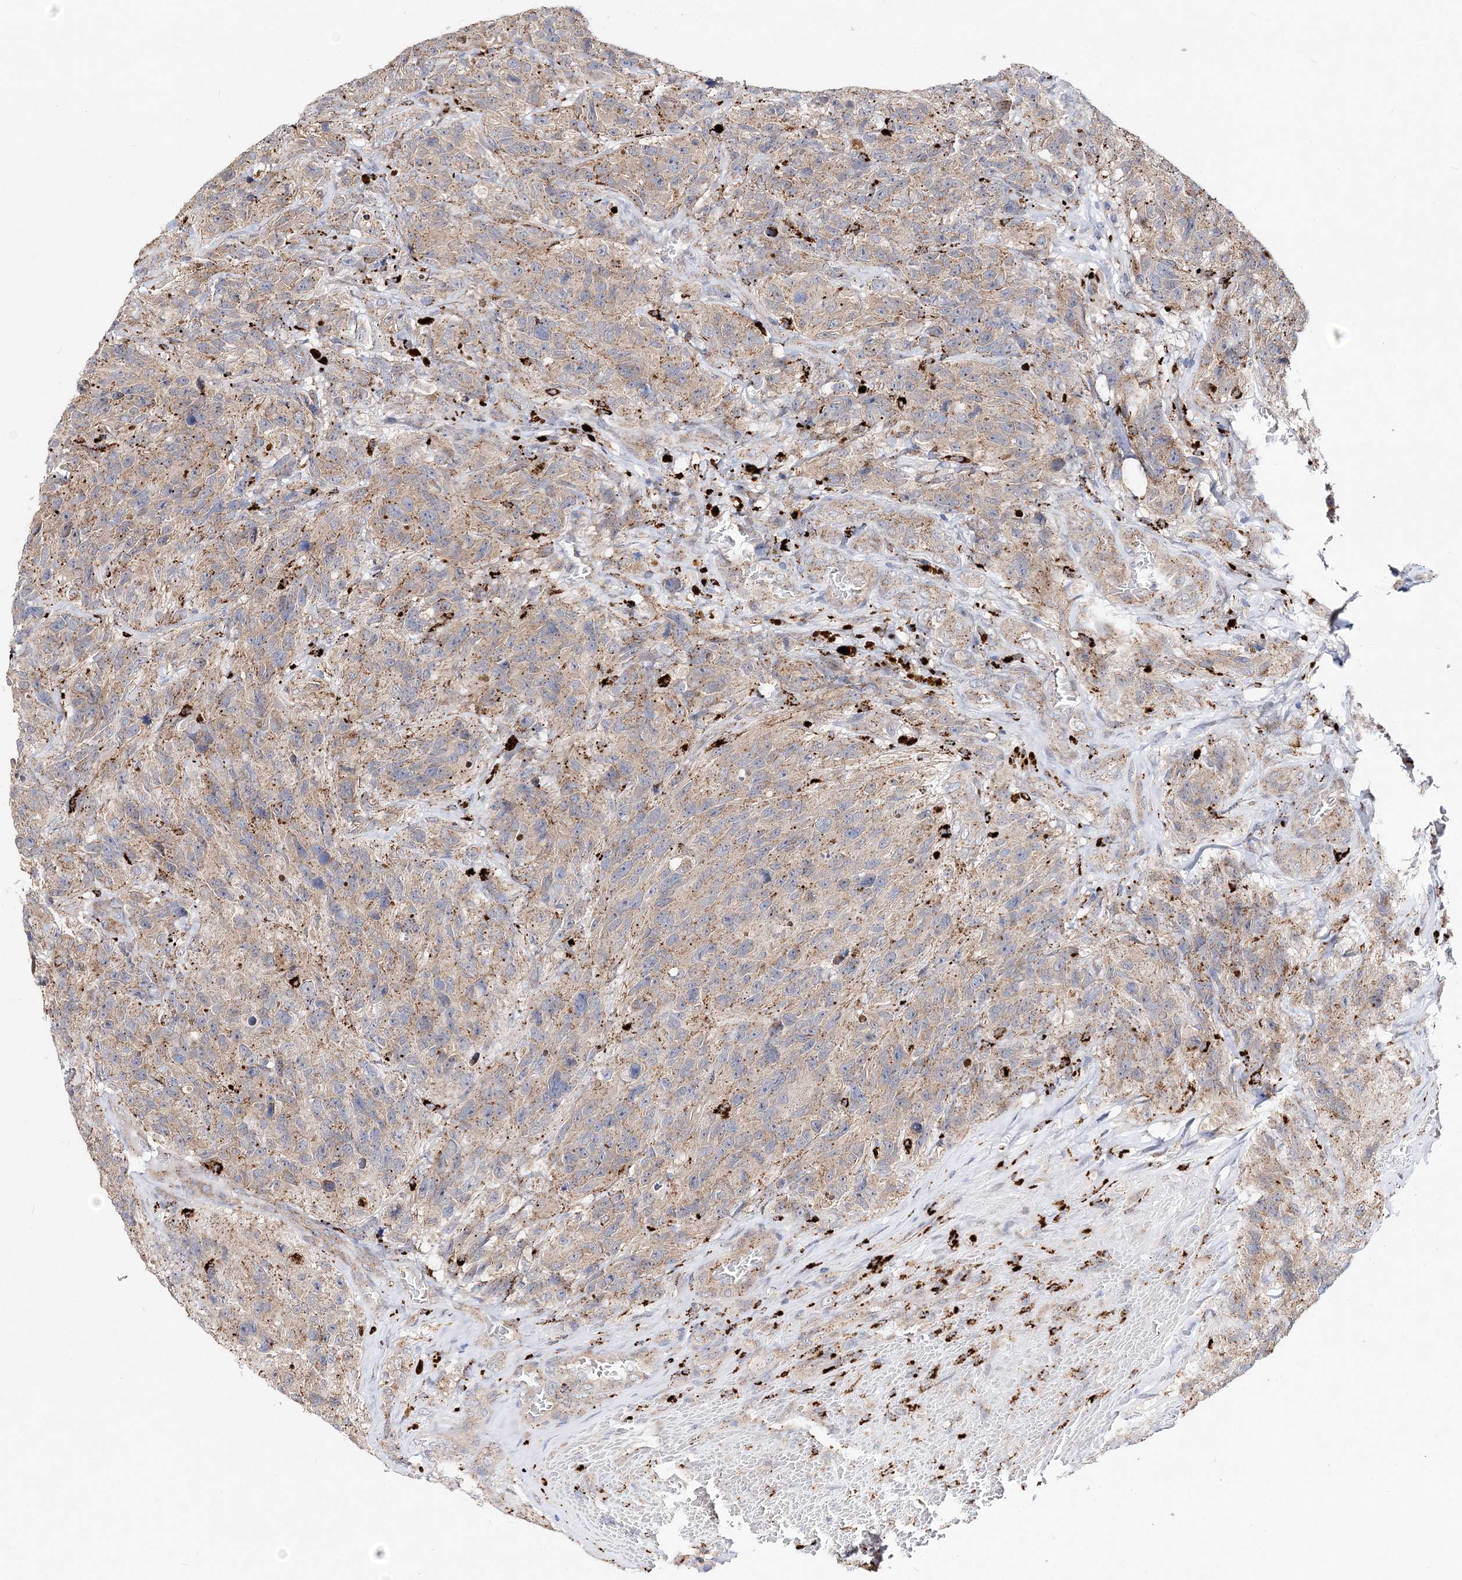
{"staining": {"intensity": "weak", "quantity": ">75%", "location": "cytoplasmic/membranous"}, "tissue": "glioma", "cell_type": "Tumor cells", "image_type": "cancer", "snomed": [{"axis": "morphology", "description": "Glioma, malignant, High grade"}, {"axis": "topography", "description": "Brain"}], "caption": "Glioma was stained to show a protein in brown. There is low levels of weak cytoplasmic/membranous staining in approximately >75% of tumor cells.", "gene": "C3orf38", "patient": {"sex": "male", "age": 69}}